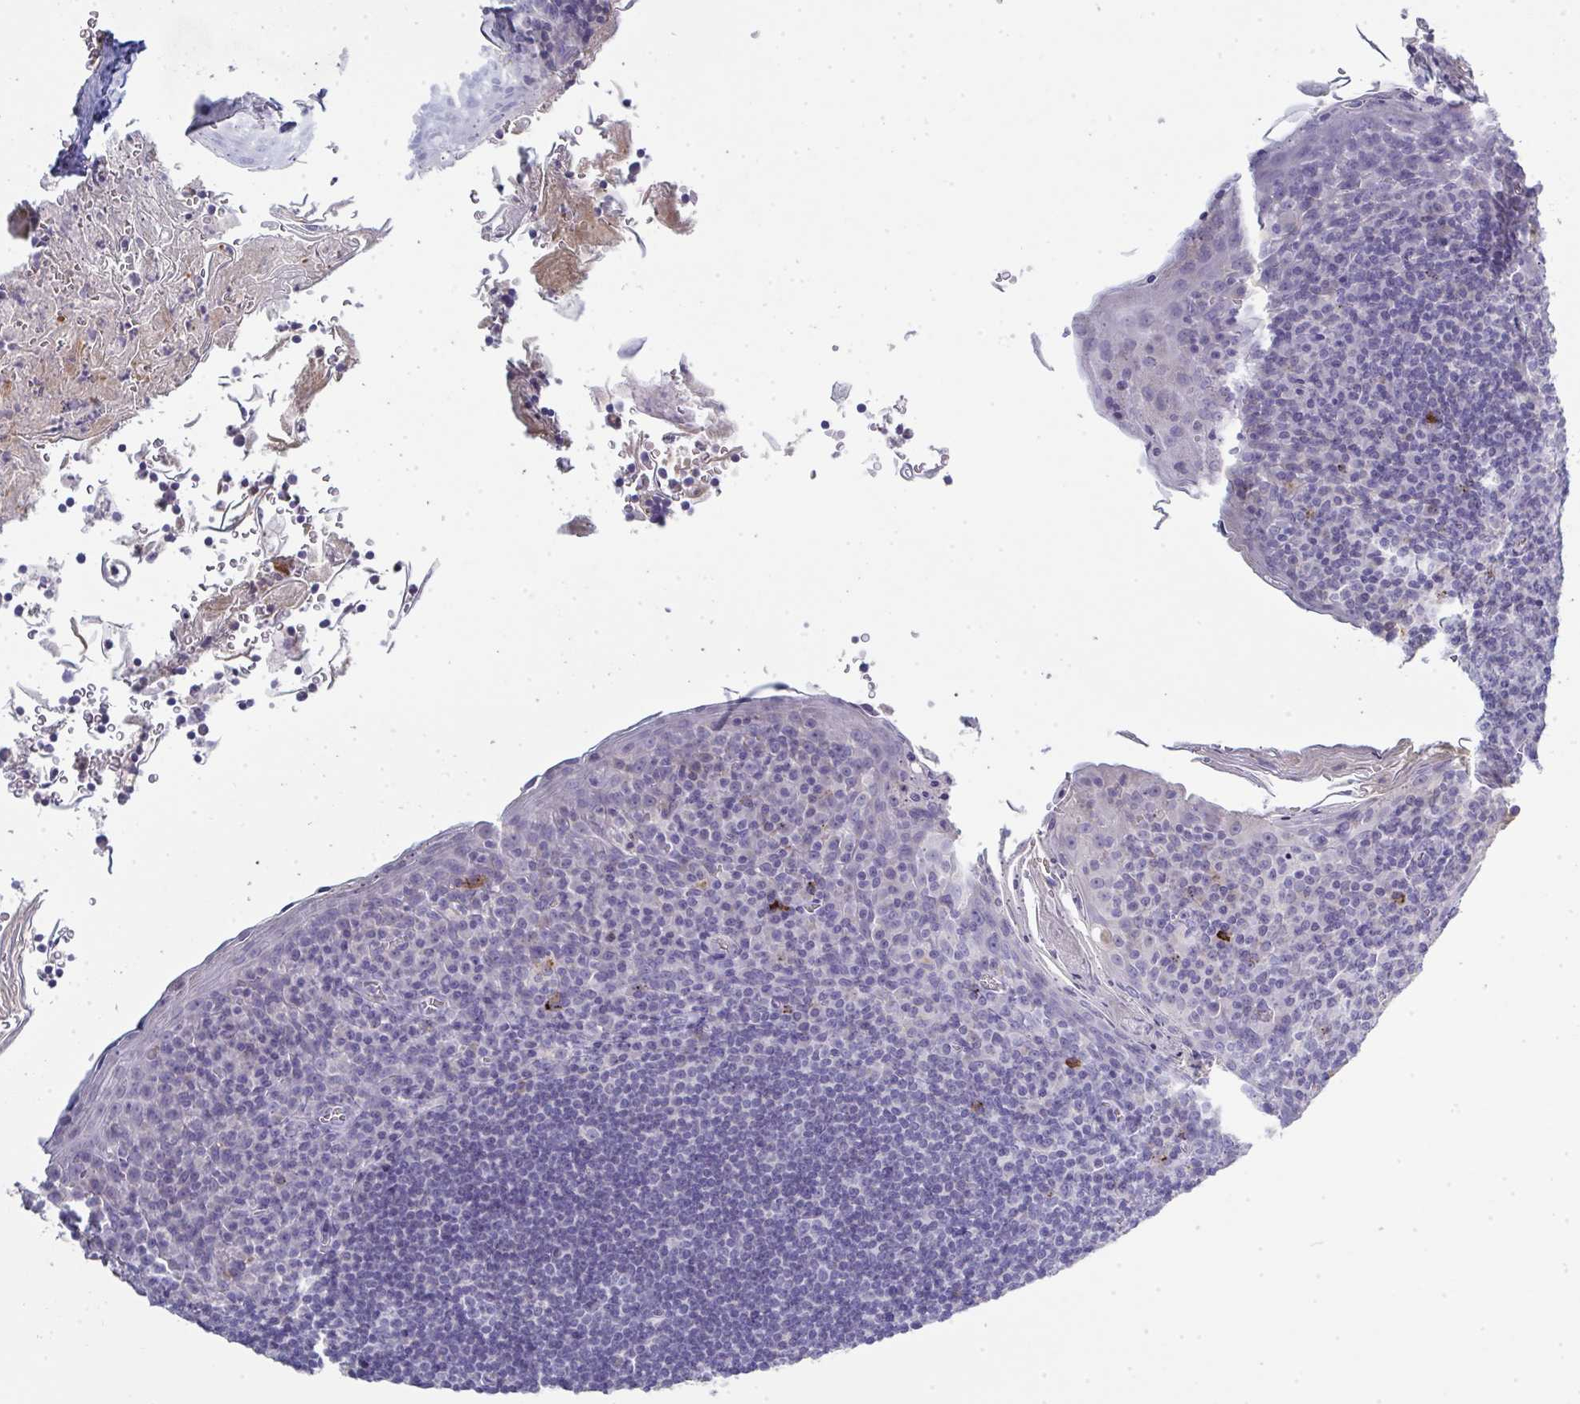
{"staining": {"intensity": "negative", "quantity": "none", "location": "none"}, "tissue": "tonsil", "cell_type": "Germinal center cells", "image_type": "normal", "snomed": [{"axis": "morphology", "description": "Normal tissue, NOS"}, {"axis": "topography", "description": "Tonsil"}], "caption": "This is an immunohistochemistry photomicrograph of unremarkable tonsil. There is no staining in germinal center cells.", "gene": "ADAM21", "patient": {"sex": "male", "age": 27}}